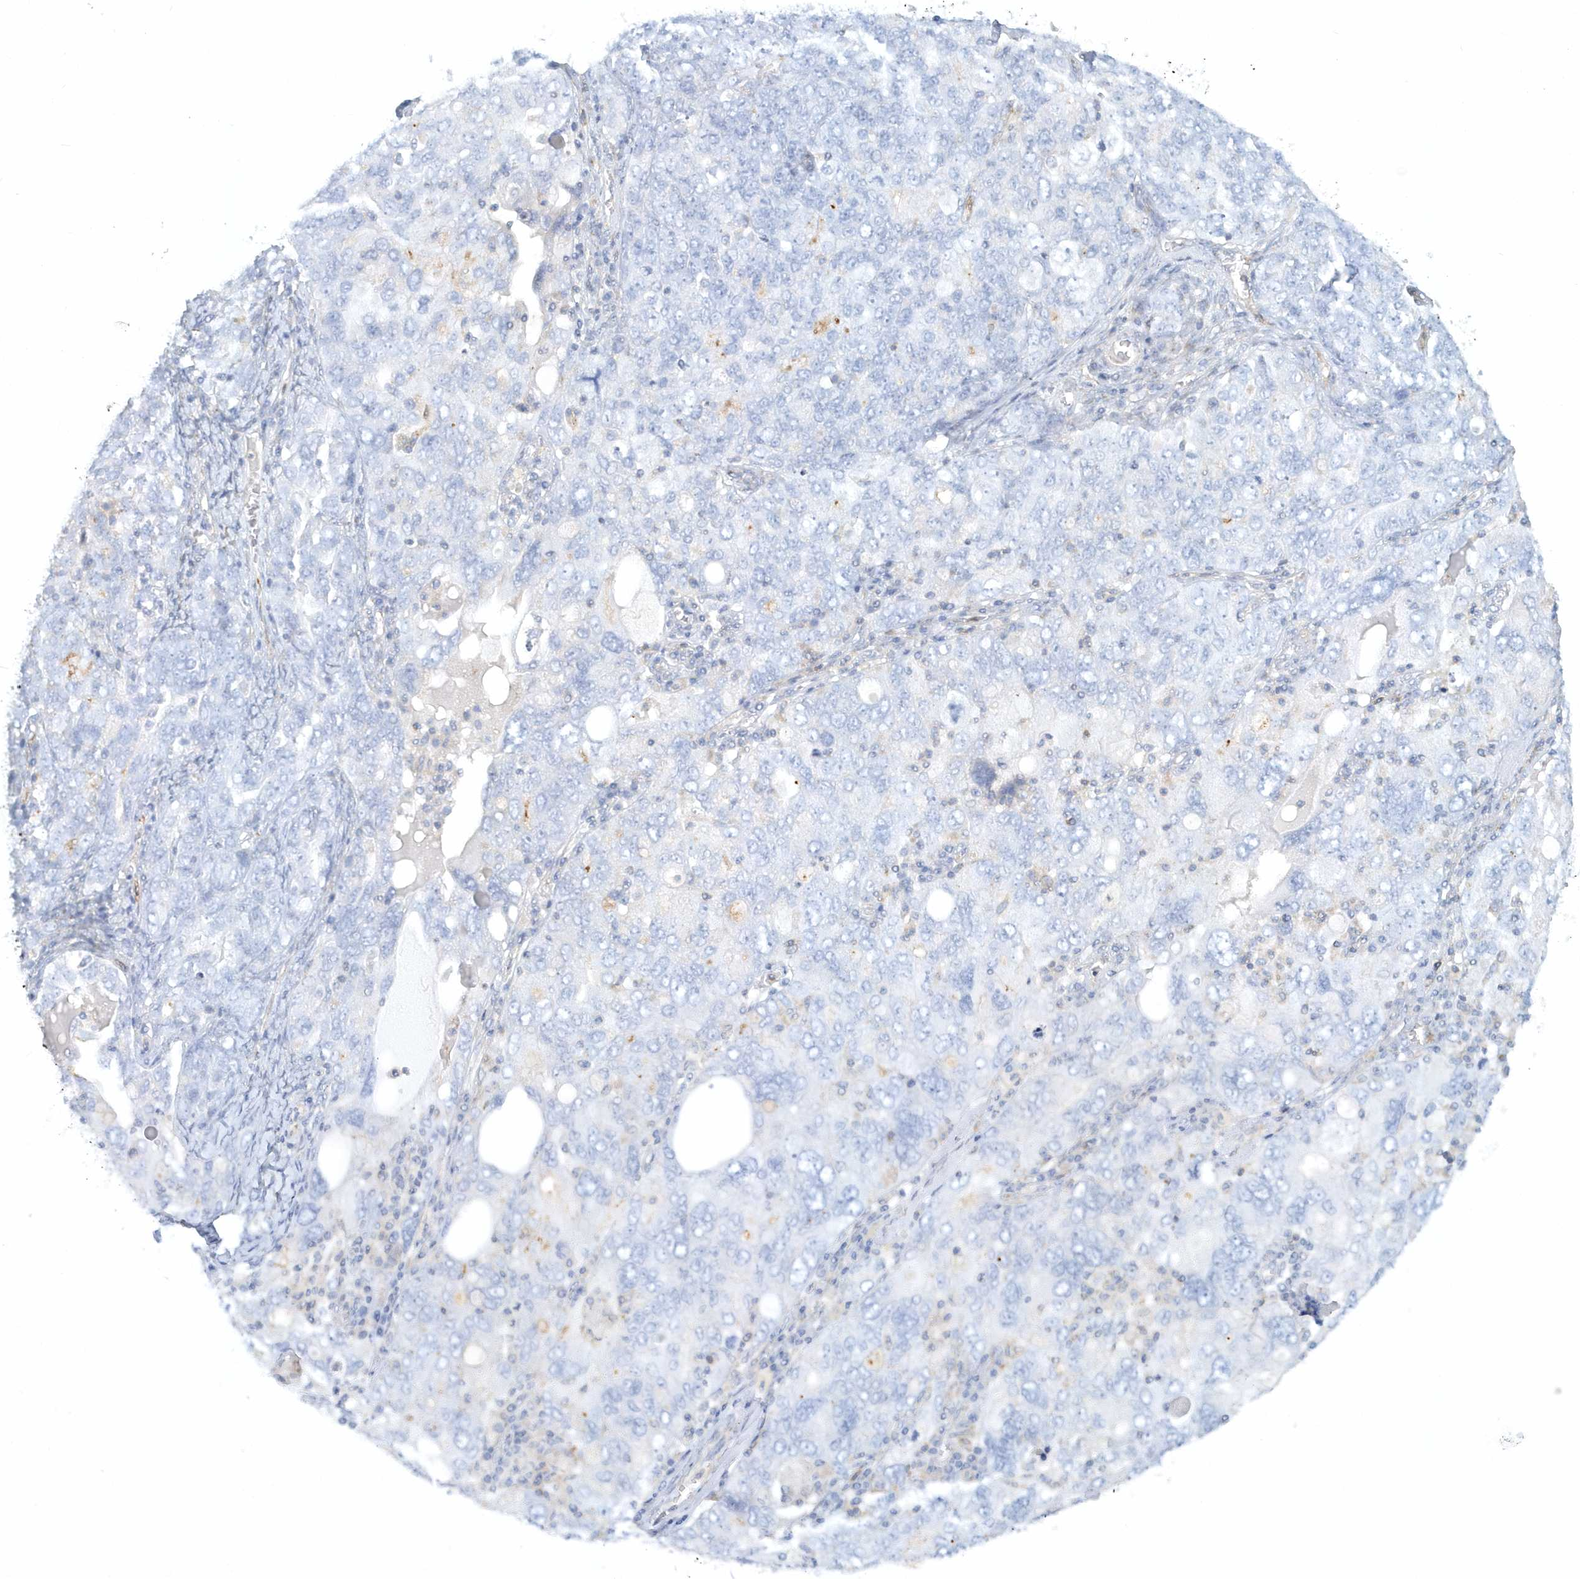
{"staining": {"intensity": "negative", "quantity": "none", "location": "none"}, "tissue": "ovarian cancer", "cell_type": "Tumor cells", "image_type": "cancer", "snomed": [{"axis": "morphology", "description": "Carcinoma, endometroid"}, {"axis": "topography", "description": "Ovary"}], "caption": "High magnification brightfield microscopy of ovarian cancer stained with DAB (brown) and counterstained with hematoxylin (blue): tumor cells show no significant staining.", "gene": "DNAH1", "patient": {"sex": "female", "age": 62}}